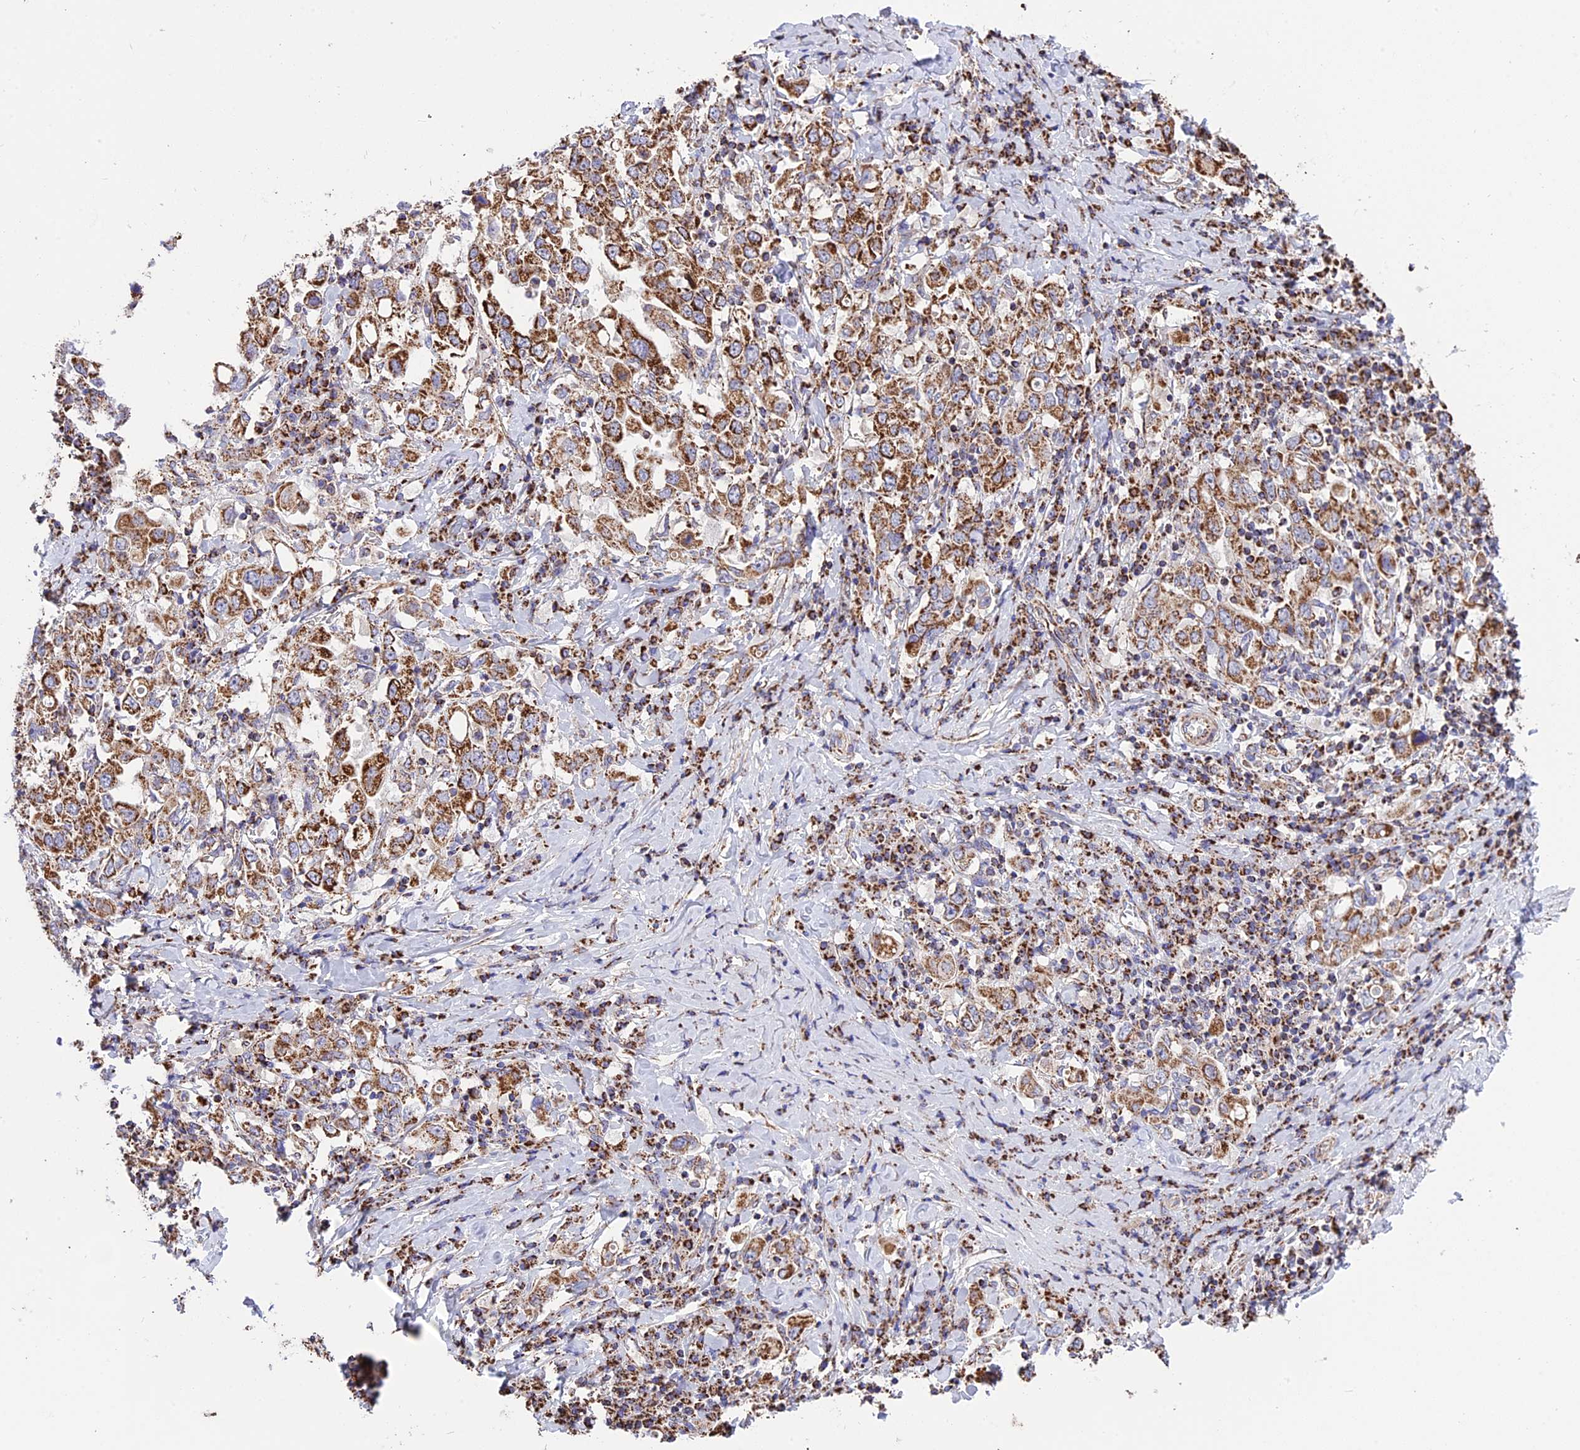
{"staining": {"intensity": "strong", "quantity": ">75%", "location": "cytoplasmic/membranous"}, "tissue": "stomach cancer", "cell_type": "Tumor cells", "image_type": "cancer", "snomed": [{"axis": "morphology", "description": "Adenocarcinoma, NOS"}, {"axis": "topography", "description": "Stomach, upper"}], "caption": "Immunohistochemistry (DAB) staining of stomach cancer (adenocarcinoma) shows strong cytoplasmic/membranous protein positivity in about >75% of tumor cells.", "gene": "TTC4", "patient": {"sex": "male", "age": 62}}